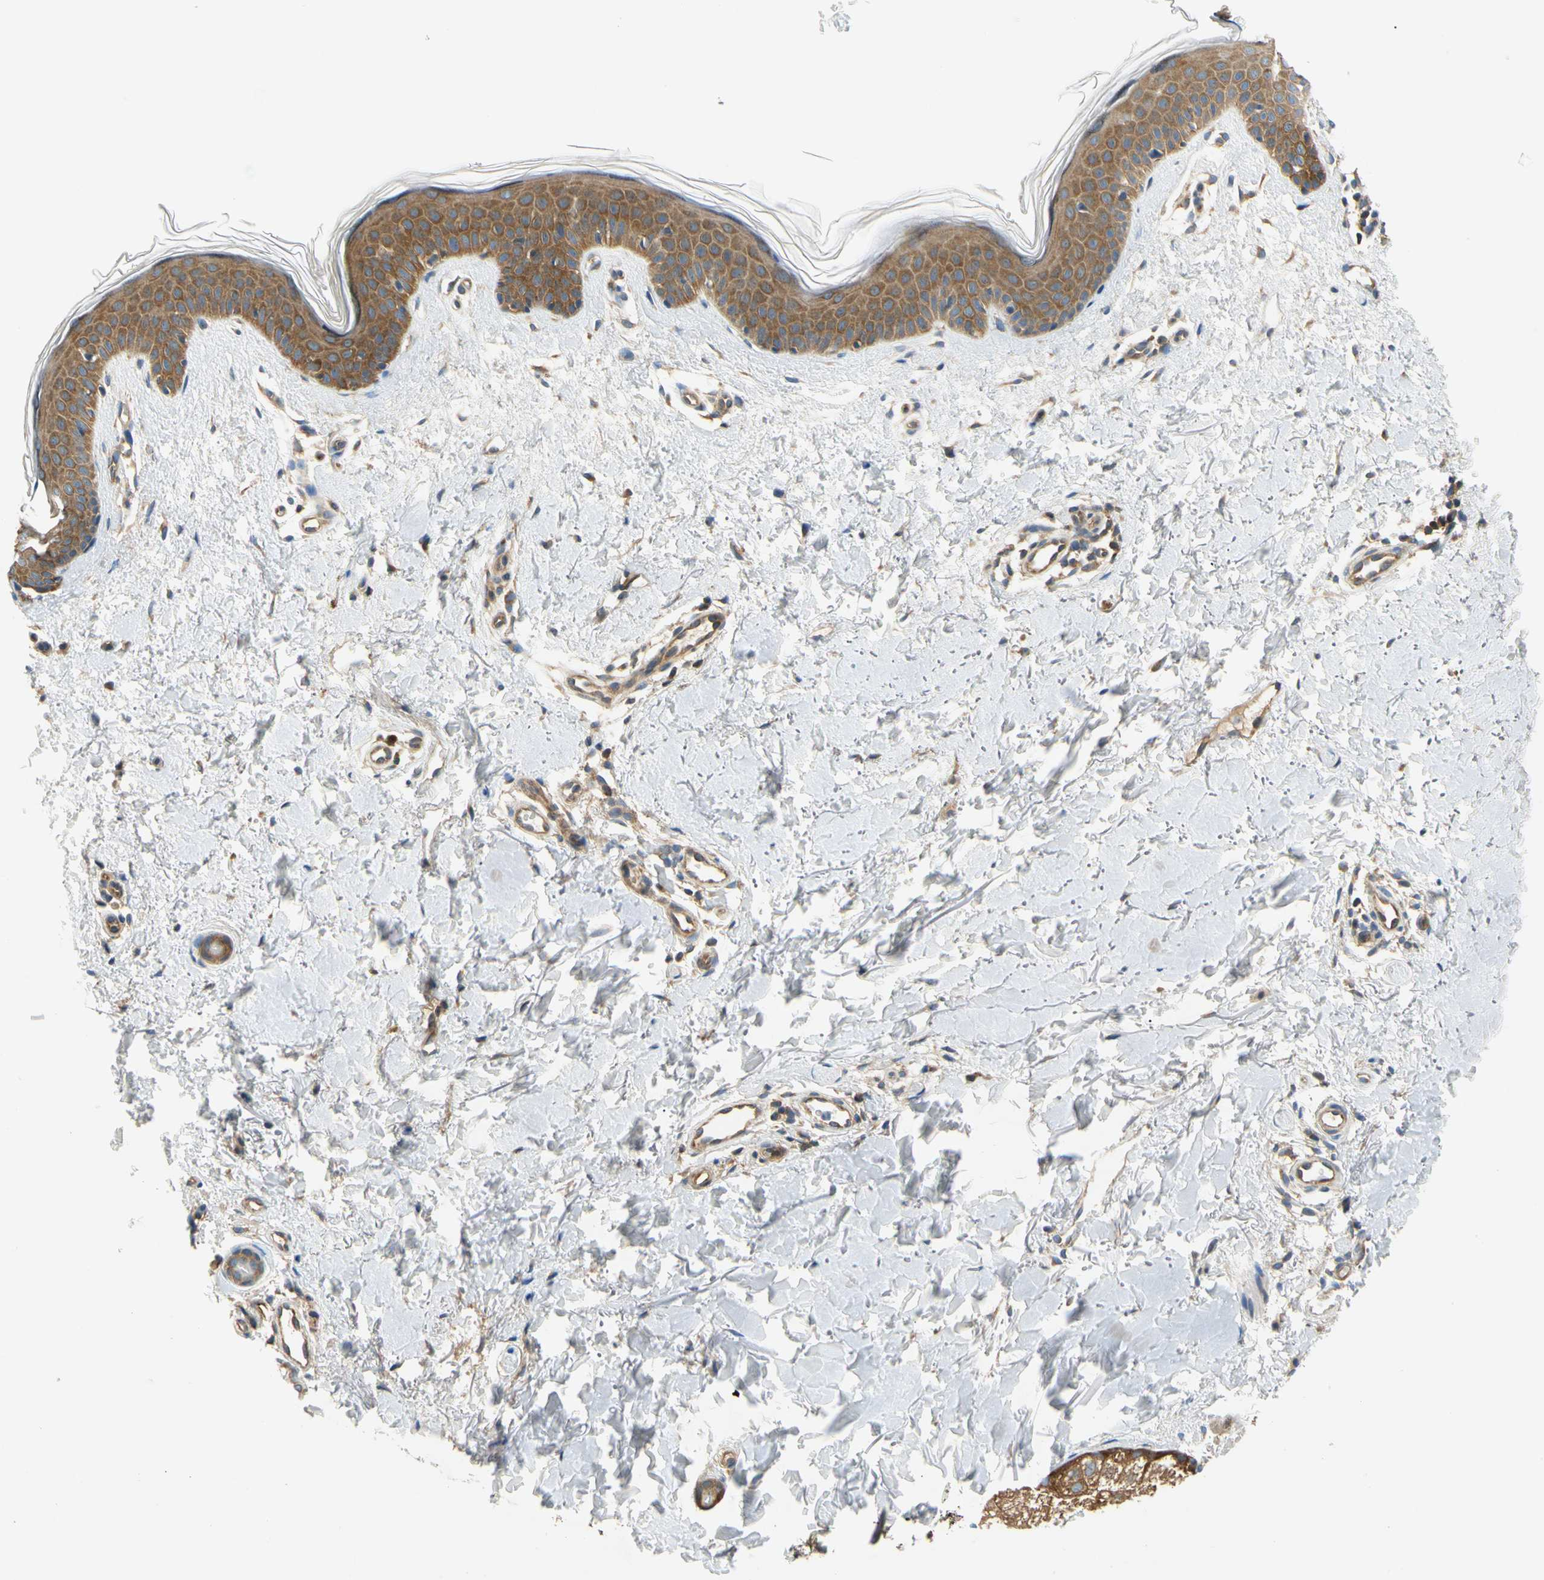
{"staining": {"intensity": "moderate", "quantity": ">75%", "location": "cytoplasmic/membranous"}, "tissue": "skin", "cell_type": "Fibroblasts", "image_type": "normal", "snomed": [{"axis": "morphology", "description": "Normal tissue, NOS"}, {"axis": "topography", "description": "Skin"}], "caption": "Skin stained for a protein reveals moderate cytoplasmic/membranous positivity in fibroblasts. (Brightfield microscopy of DAB IHC at high magnification).", "gene": "LRRC47", "patient": {"sex": "female", "age": 56}}